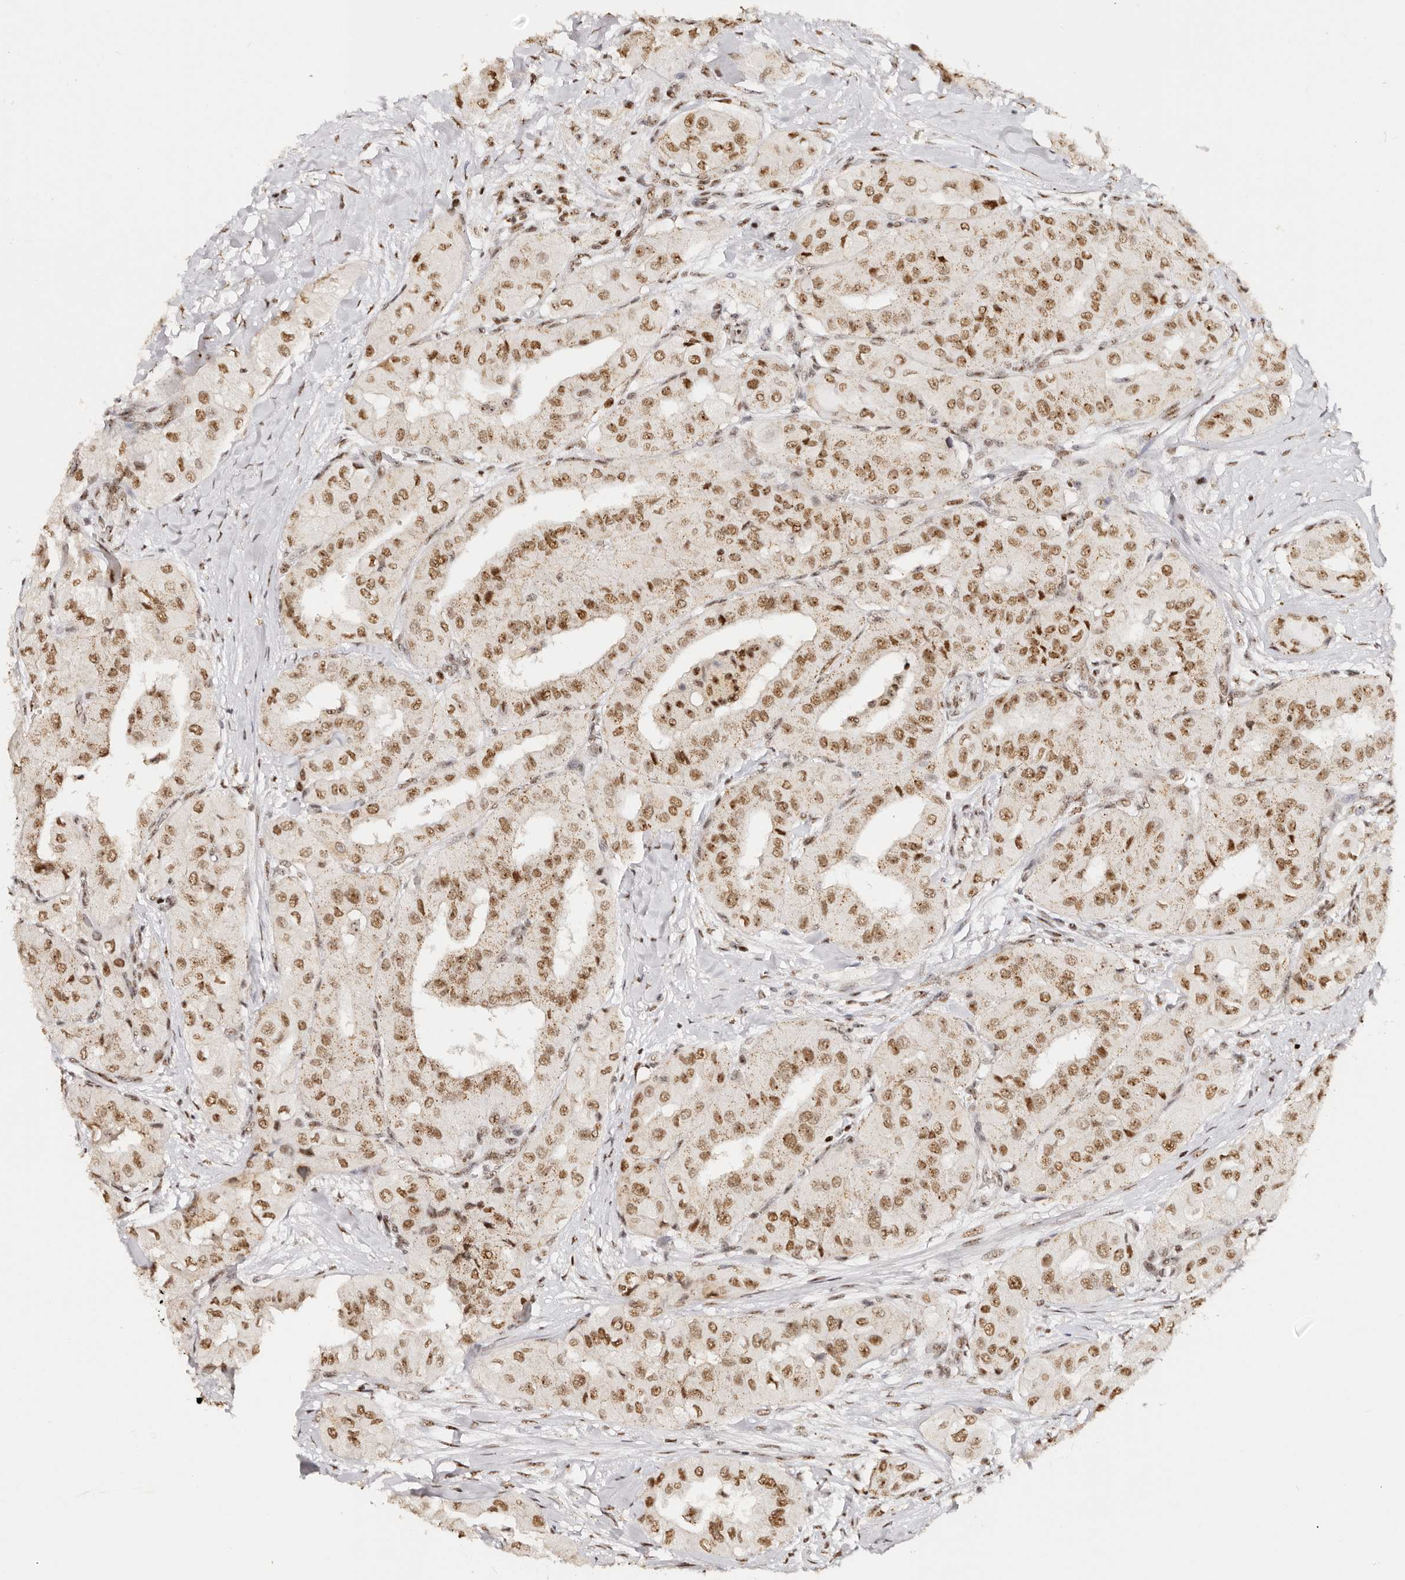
{"staining": {"intensity": "strong", "quantity": "25%-75%", "location": "nuclear"}, "tissue": "thyroid cancer", "cell_type": "Tumor cells", "image_type": "cancer", "snomed": [{"axis": "morphology", "description": "Papillary adenocarcinoma, NOS"}, {"axis": "topography", "description": "Thyroid gland"}], "caption": "This is an image of immunohistochemistry (IHC) staining of papillary adenocarcinoma (thyroid), which shows strong expression in the nuclear of tumor cells.", "gene": "IQGAP3", "patient": {"sex": "female", "age": 59}}